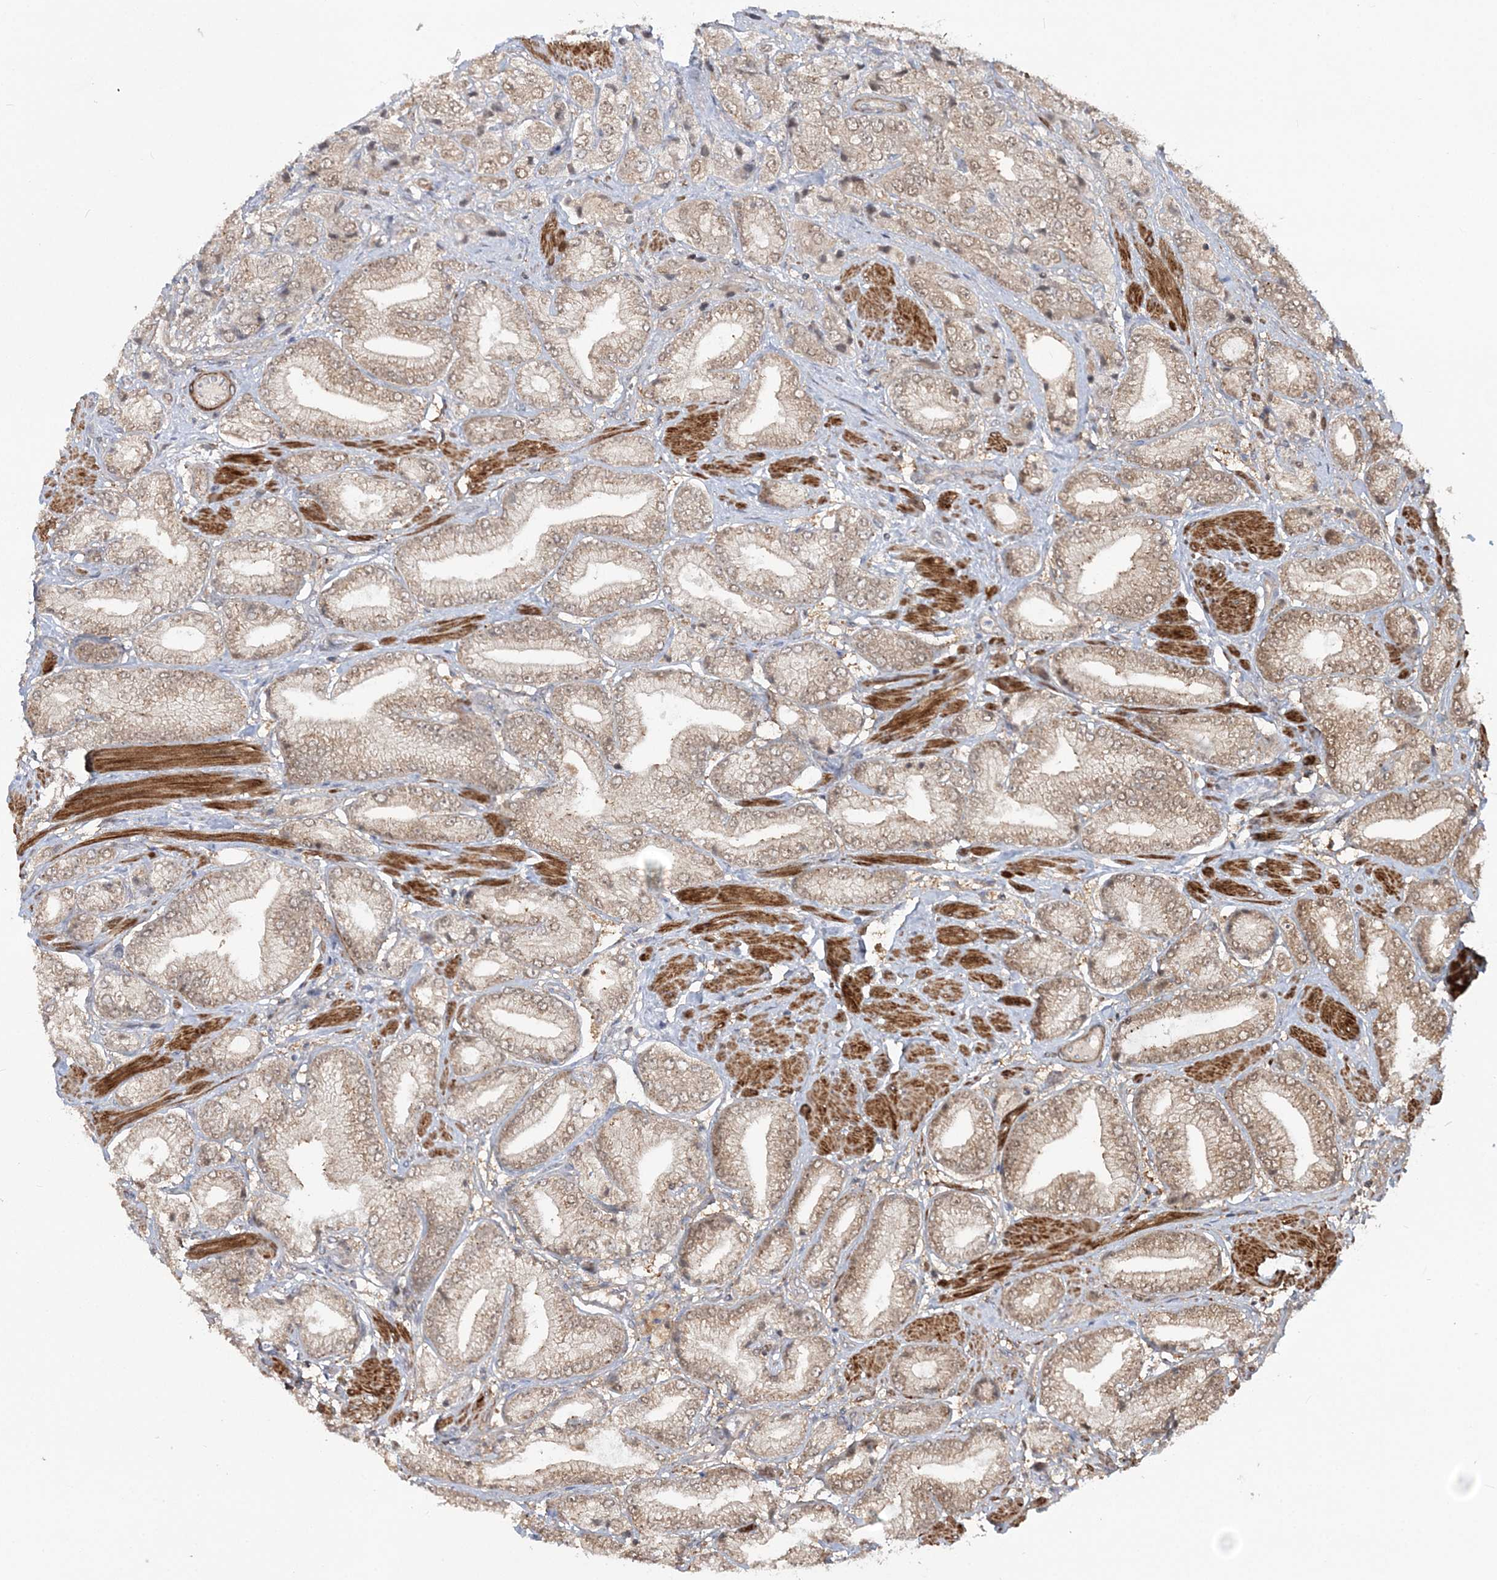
{"staining": {"intensity": "weak", "quantity": ">75%", "location": "cytoplasmic/membranous,nuclear"}, "tissue": "prostate cancer", "cell_type": "Tumor cells", "image_type": "cancer", "snomed": [{"axis": "morphology", "description": "Adenocarcinoma, High grade"}, {"axis": "topography", "description": "Prostate"}], "caption": "Tumor cells exhibit low levels of weak cytoplasmic/membranous and nuclear staining in approximately >75% of cells in human high-grade adenocarcinoma (prostate).", "gene": "MOCS2", "patient": {"sex": "male", "age": 50}}